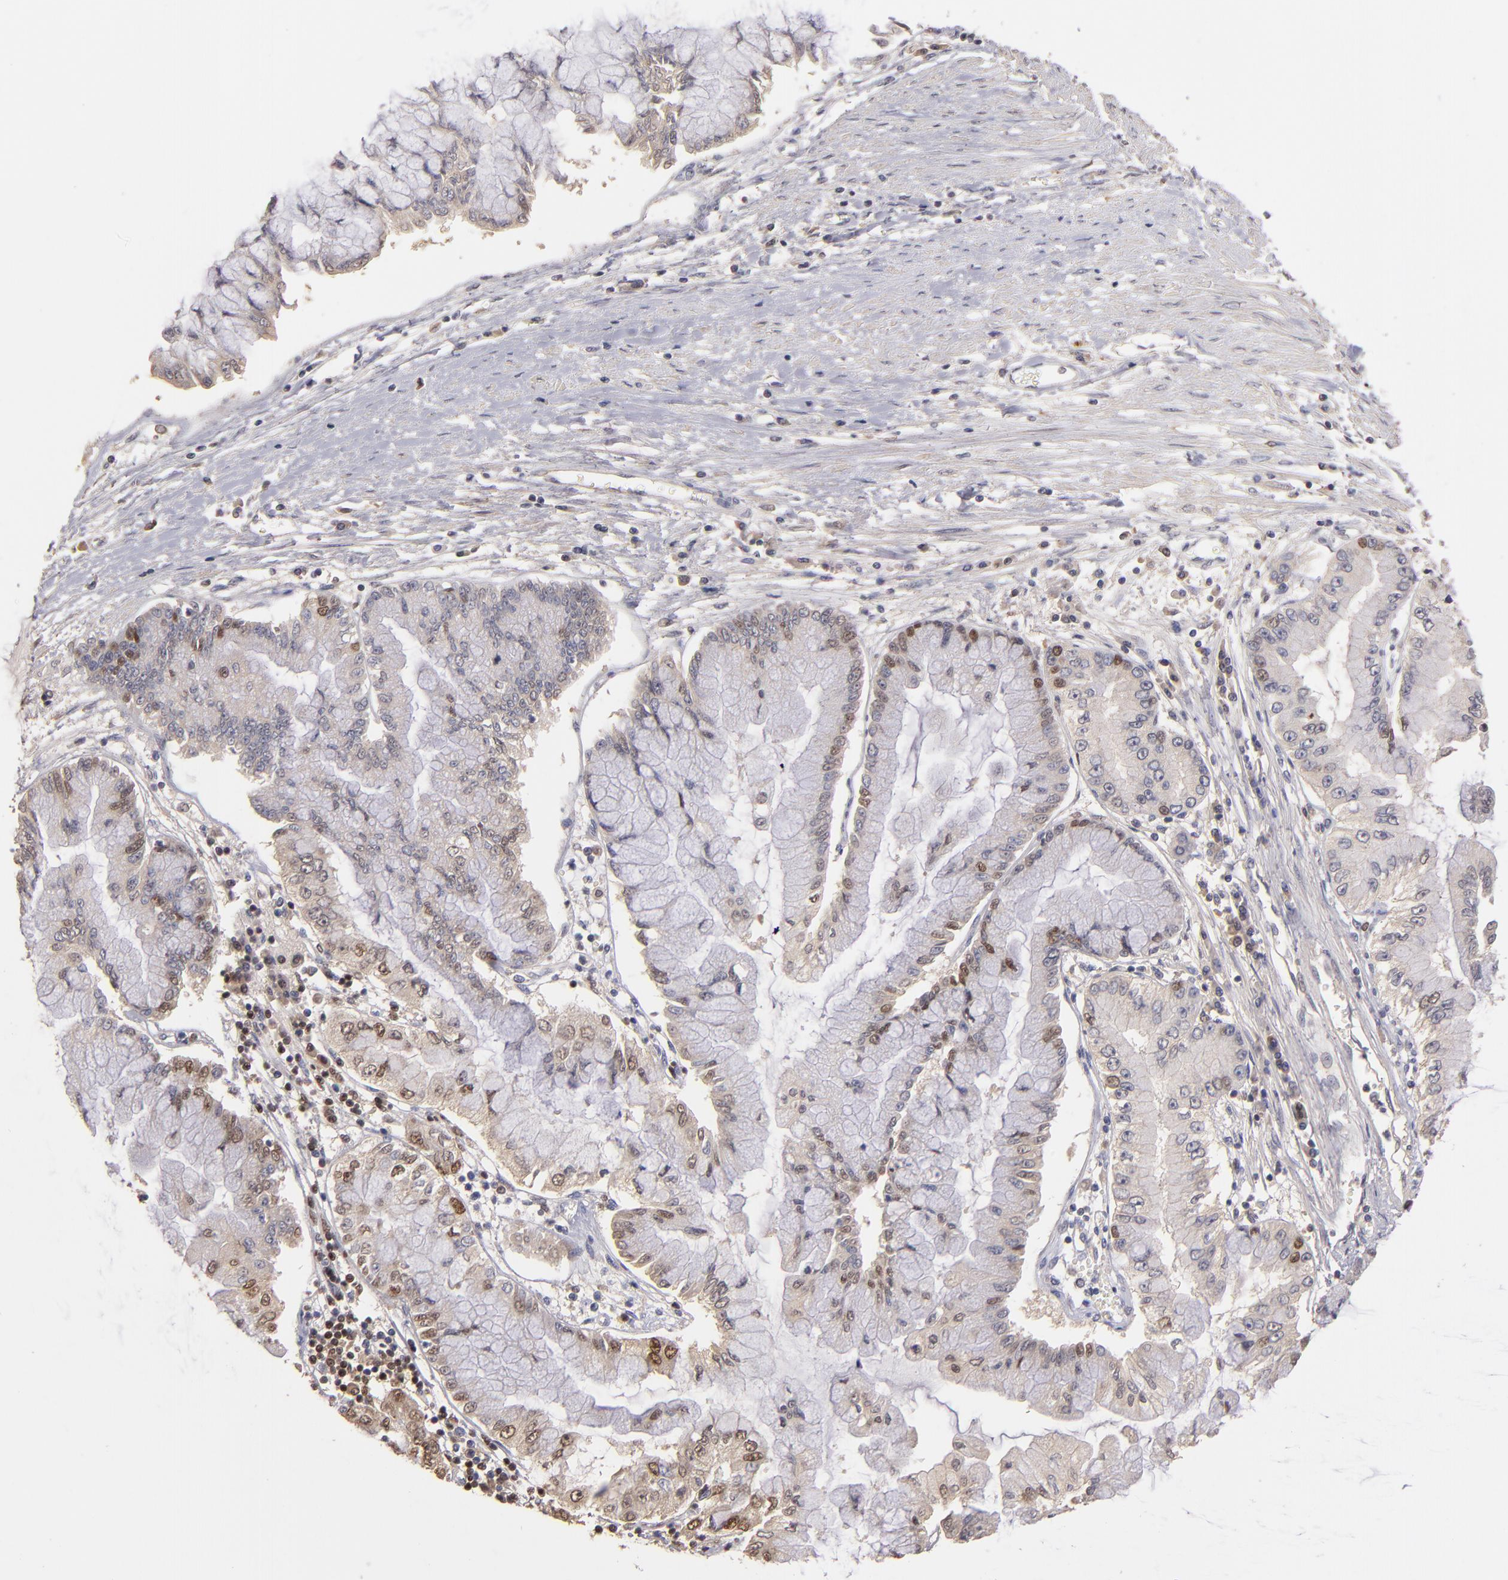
{"staining": {"intensity": "moderate", "quantity": "25%-75%", "location": "cytoplasmic/membranous"}, "tissue": "liver cancer", "cell_type": "Tumor cells", "image_type": "cancer", "snomed": [{"axis": "morphology", "description": "Cholangiocarcinoma"}, {"axis": "topography", "description": "Liver"}], "caption": "A high-resolution image shows immunohistochemistry staining of cholangiocarcinoma (liver), which displays moderate cytoplasmic/membranous staining in about 25%-75% of tumor cells.", "gene": "UPF3B", "patient": {"sex": "female", "age": 79}}